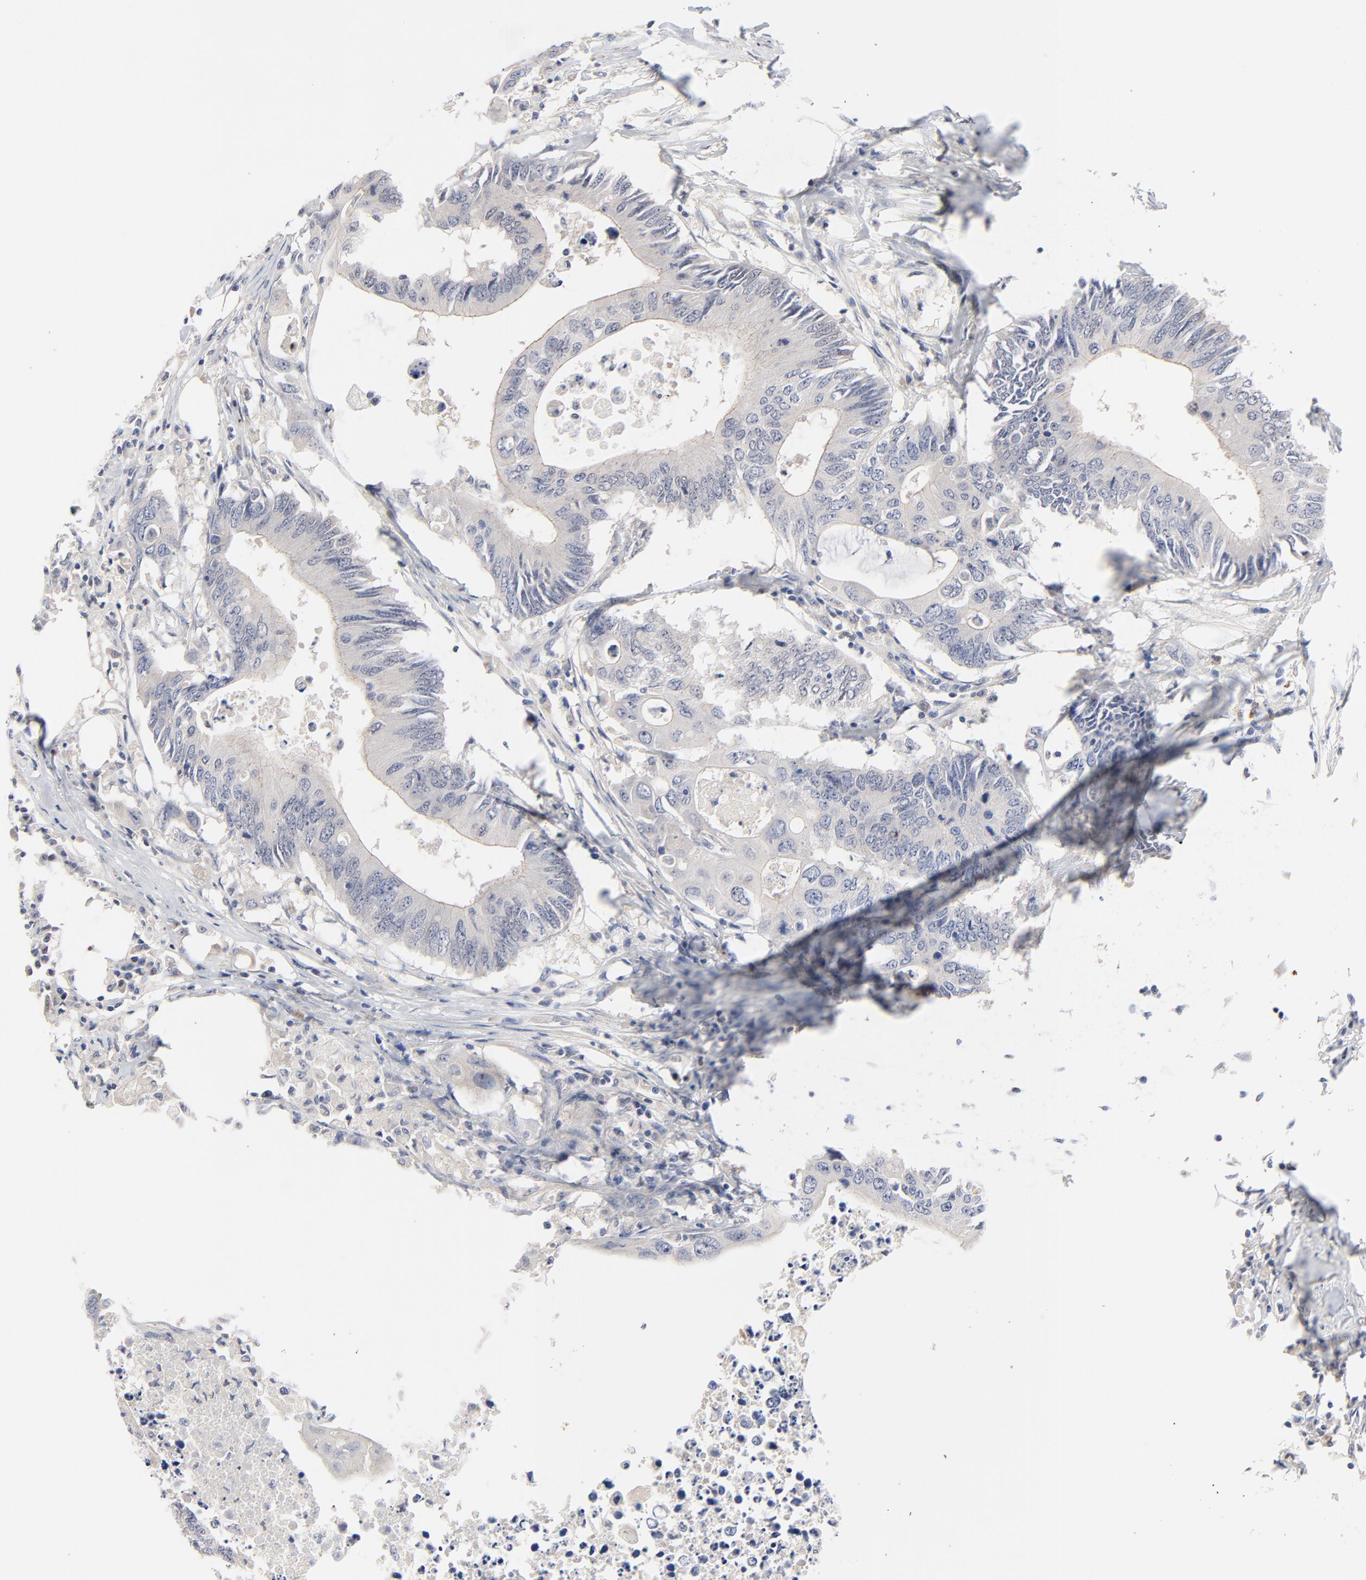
{"staining": {"intensity": "negative", "quantity": "none", "location": "none"}, "tissue": "colorectal cancer", "cell_type": "Tumor cells", "image_type": "cancer", "snomed": [{"axis": "morphology", "description": "Adenocarcinoma, NOS"}, {"axis": "topography", "description": "Colon"}], "caption": "The photomicrograph shows no significant positivity in tumor cells of colorectal cancer.", "gene": "AADAC", "patient": {"sex": "male", "age": 71}}